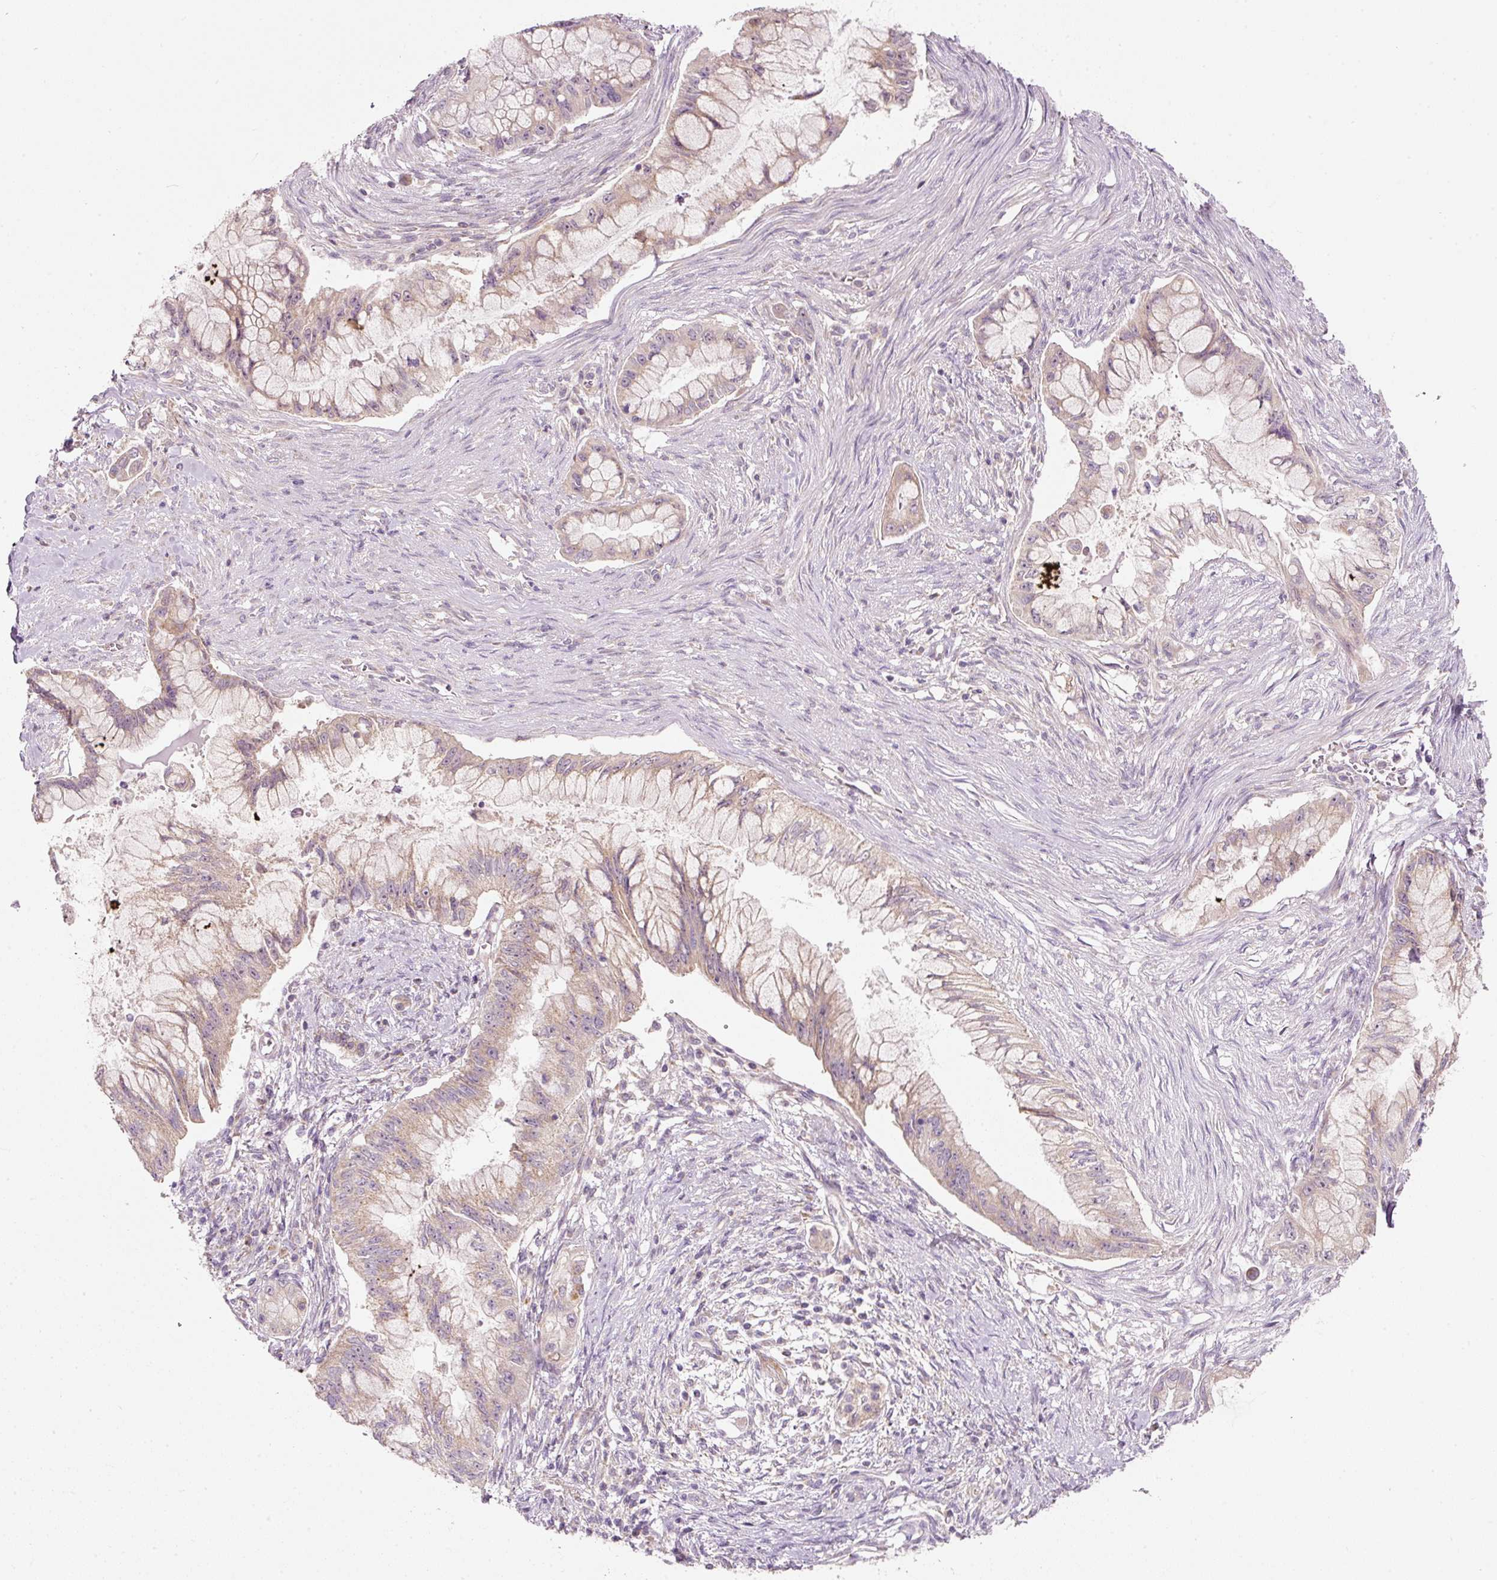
{"staining": {"intensity": "weak", "quantity": ">75%", "location": "cytoplasmic/membranous"}, "tissue": "pancreatic cancer", "cell_type": "Tumor cells", "image_type": "cancer", "snomed": [{"axis": "morphology", "description": "Adenocarcinoma, NOS"}, {"axis": "topography", "description": "Pancreas"}], "caption": "Immunohistochemical staining of human pancreatic cancer (adenocarcinoma) displays low levels of weak cytoplasmic/membranous protein staining in about >75% of tumor cells. Nuclei are stained in blue.", "gene": "FAM78B", "patient": {"sex": "male", "age": 48}}